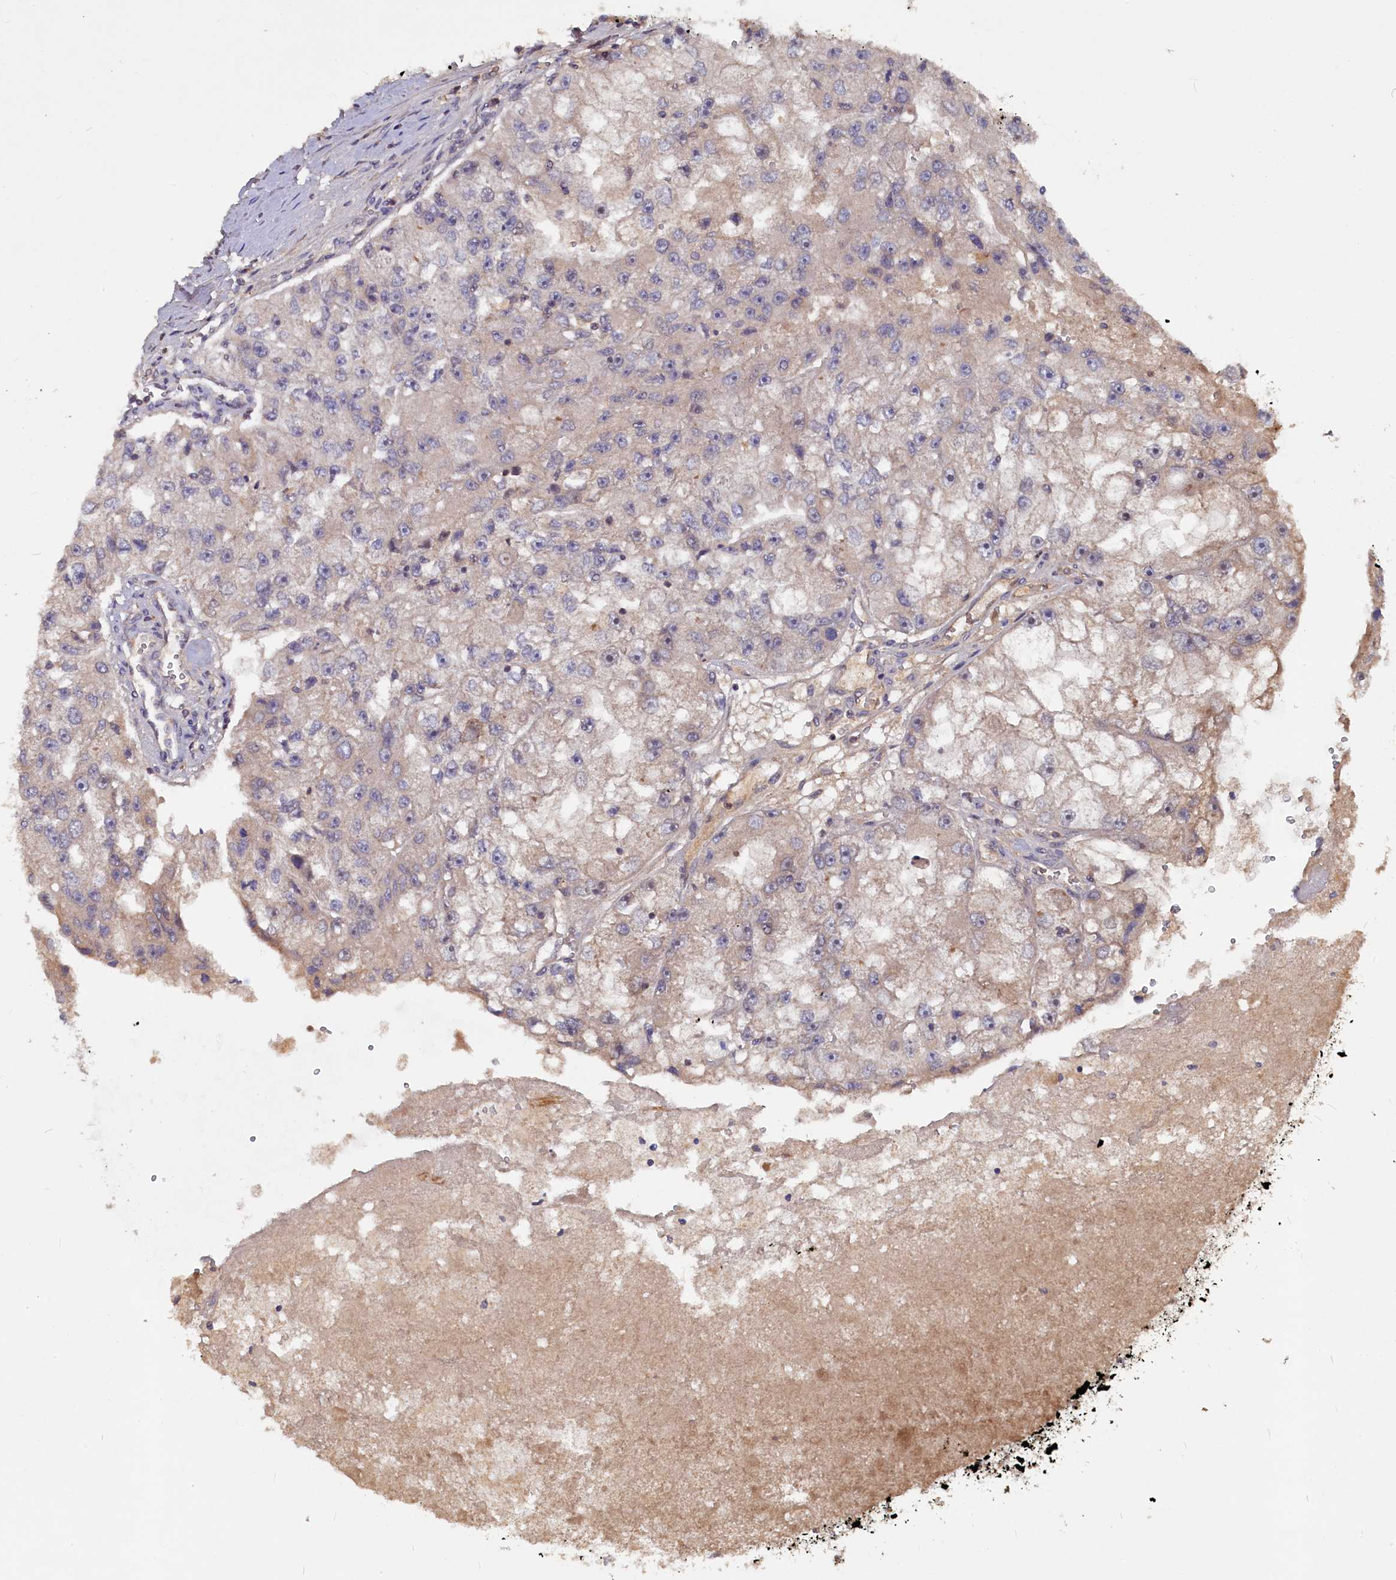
{"staining": {"intensity": "weak", "quantity": "<25%", "location": "cytoplasmic/membranous"}, "tissue": "renal cancer", "cell_type": "Tumor cells", "image_type": "cancer", "snomed": [{"axis": "morphology", "description": "Adenocarcinoma, NOS"}, {"axis": "topography", "description": "Kidney"}], "caption": "This micrograph is of renal cancer stained with IHC to label a protein in brown with the nuclei are counter-stained blue. There is no staining in tumor cells.", "gene": "TMC5", "patient": {"sex": "male", "age": 63}}